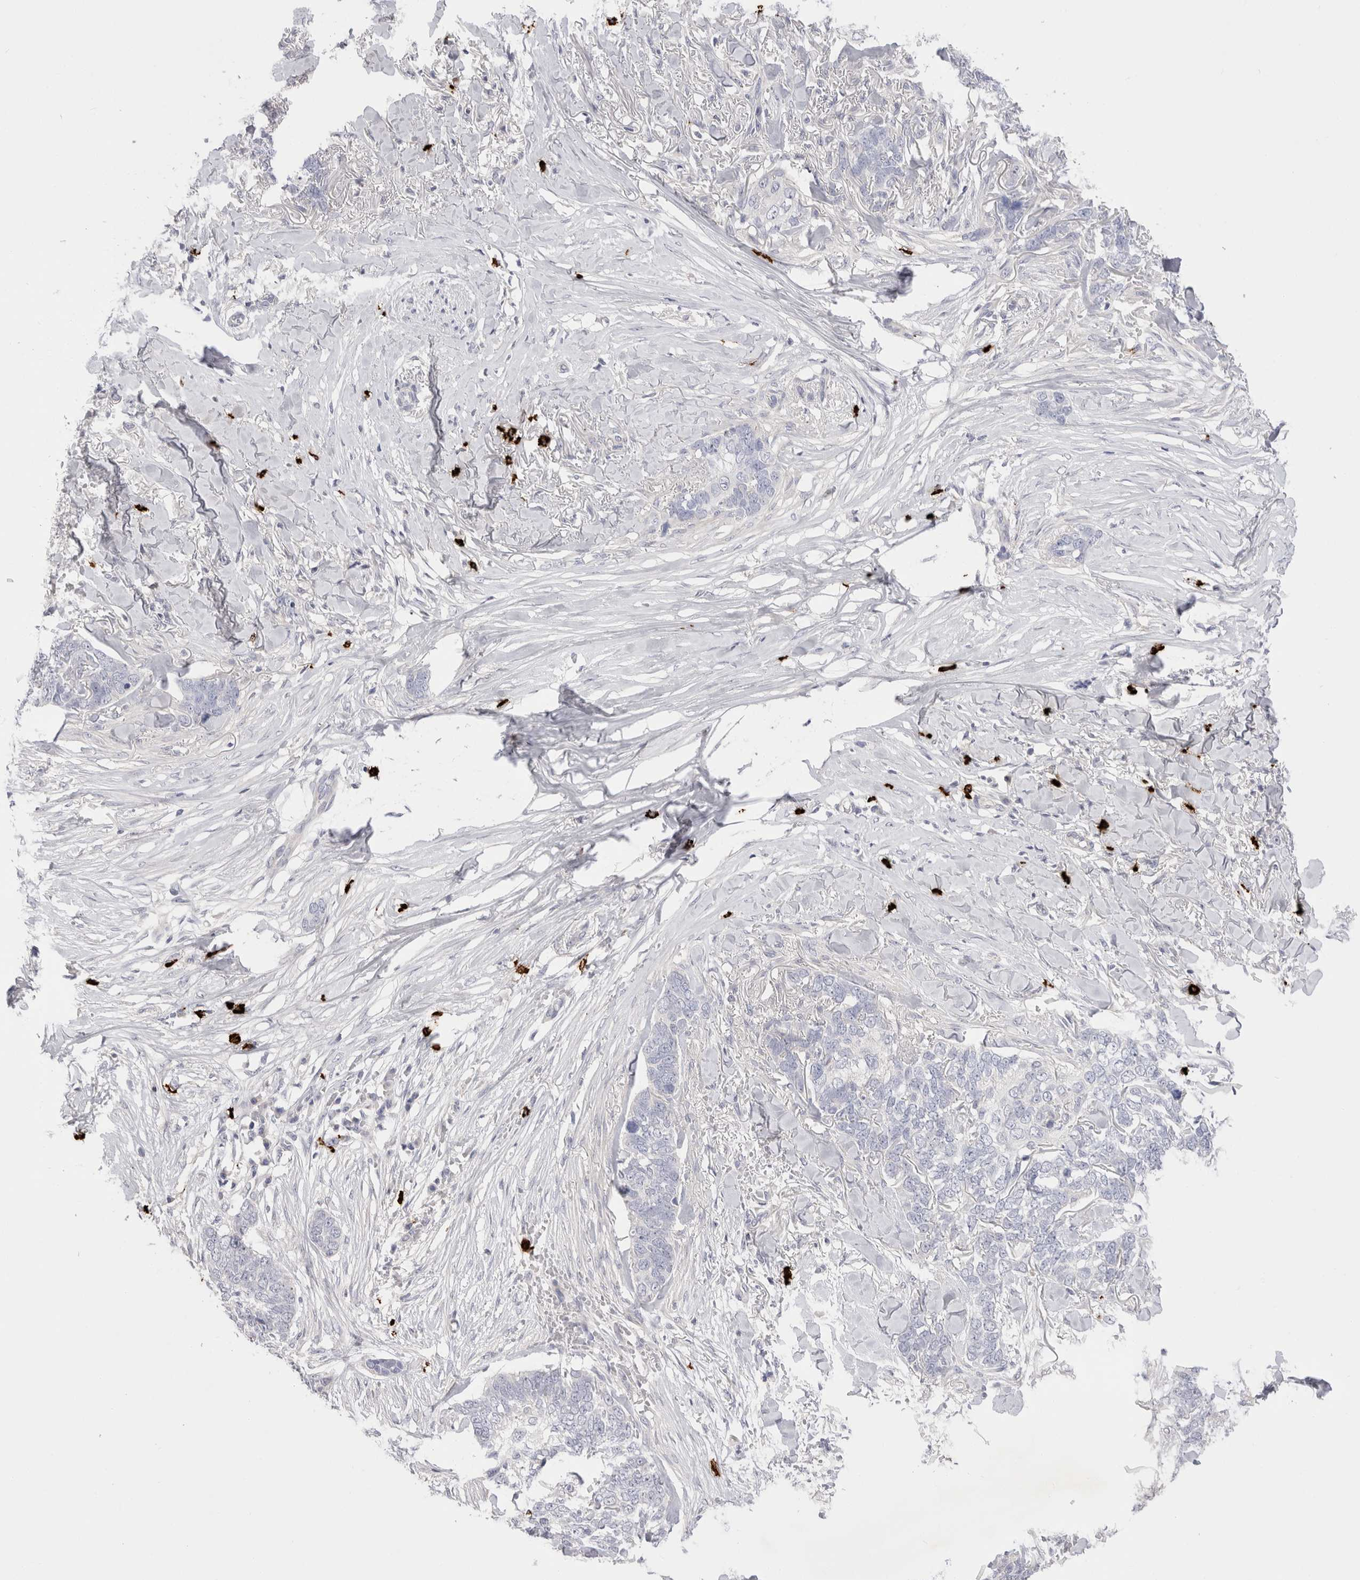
{"staining": {"intensity": "negative", "quantity": "none", "location": "none"}, "tissue": "skin cancer", "cell_type": "Tumor cells", "image_type": "cancer", "snomed": [{"axis": "morphology", "description": "Normal tissue, NOS"}, {"axis": "morphology", "description": "Basal cell carcinoma"}, {"axis": "topography", "description": "Skin"}], "caption": "Tumor cells are negative for brown protein staining in basal cell carcinoma (skin).", "gene": "SPINK2", "patient": {"sex": "male", "age": 77}}